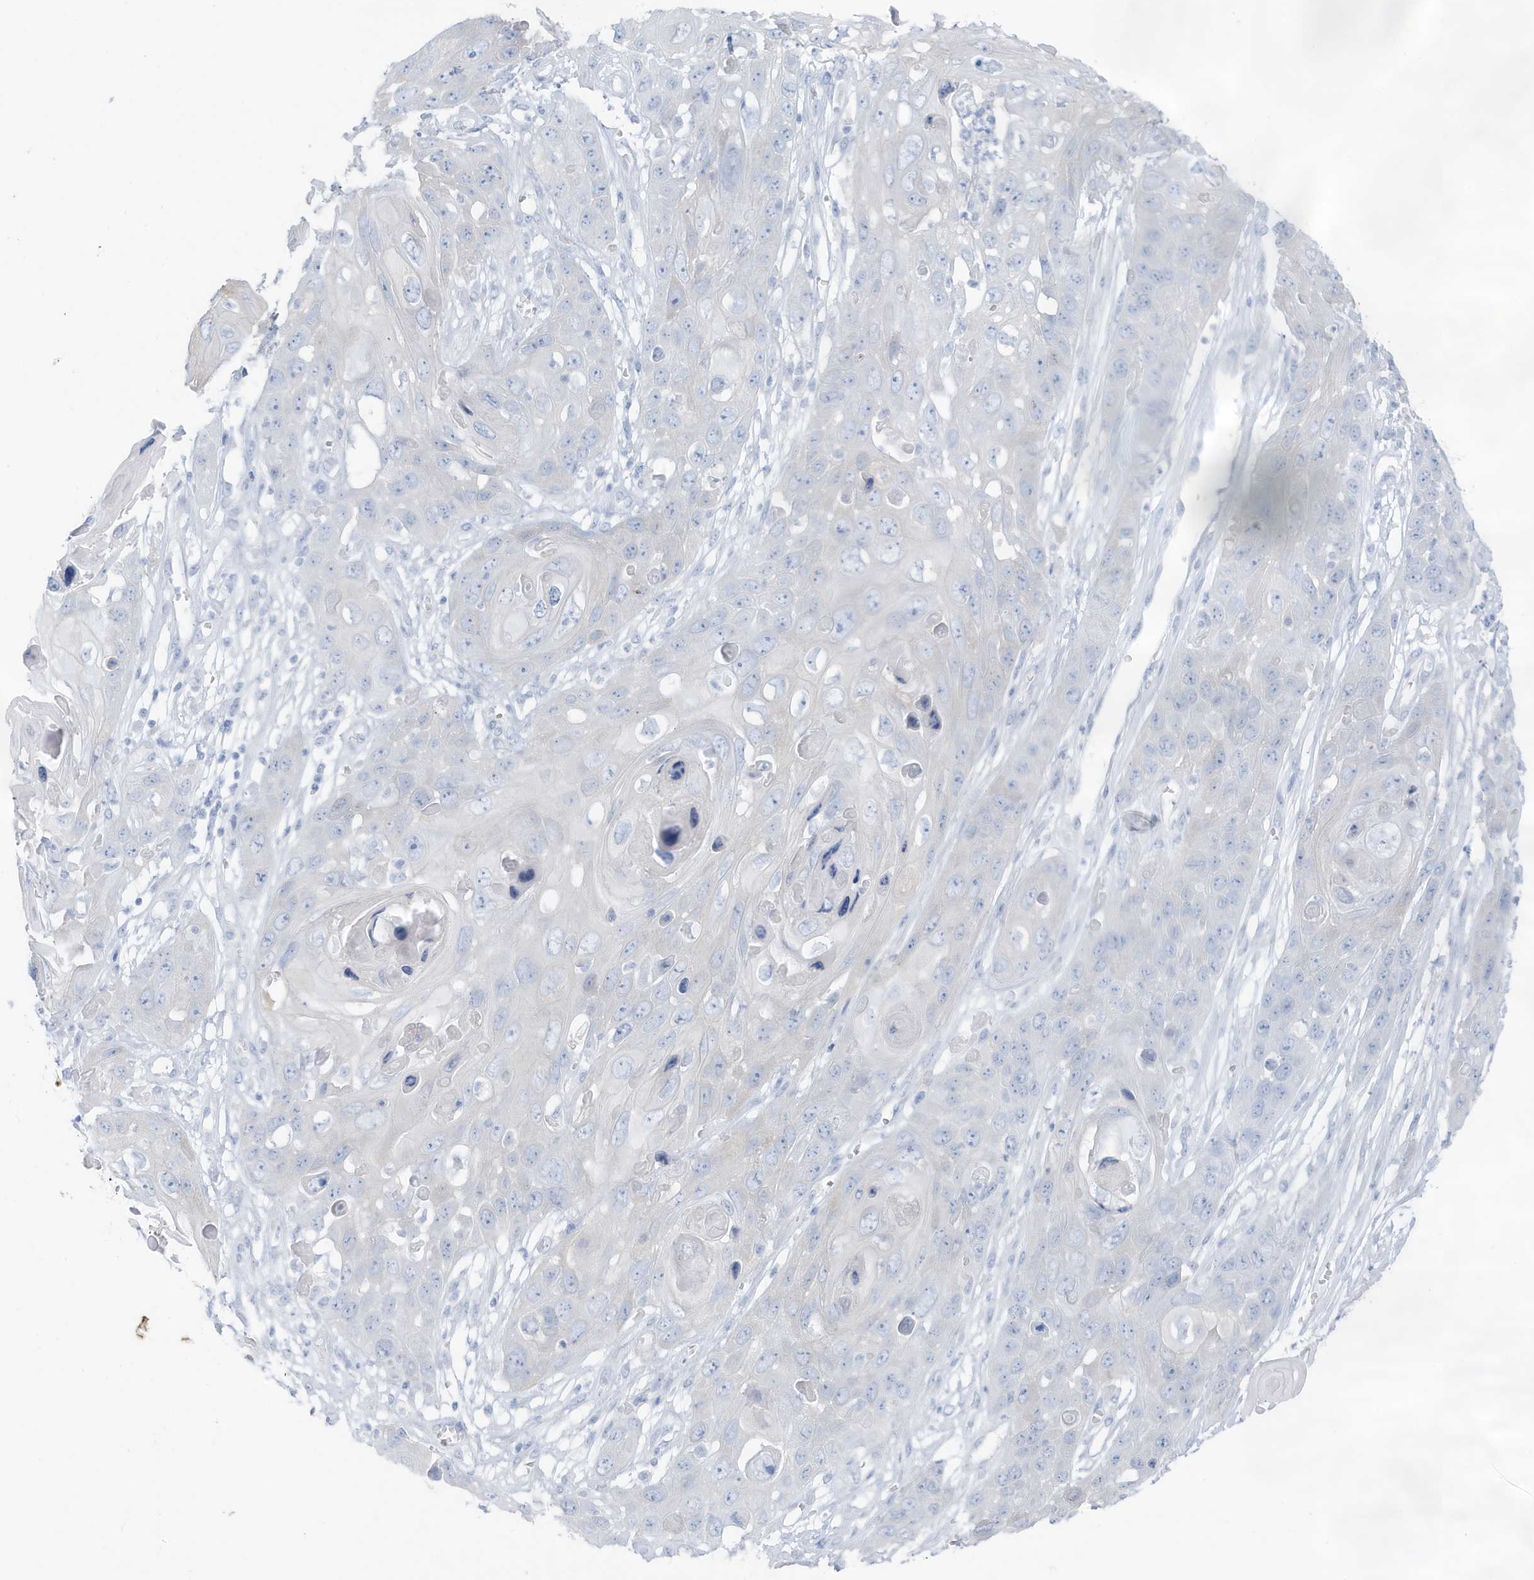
{"staining": {"intensity": "negative", "quantity": "none", "location": "none"}, "tissue": "skin cancer", "cell_type": "Tumor cells", "image_type": "cancer", "snomed": [{"axis": "morphology", "description": "Squamous cell carcinoma, NOS"}, {"axis": "topography", "description": "Skin"}], "caption": "This photomicrograph is of squamous cell carcinoma (skin) stained with IHC to label a protein in brown with the nuclei are counter-stained blue. There is no expression in tumor cells. (Immunohistochemistry (ihc), brightfield microscopy, high magnification).", "gene": "ZFP64", "patient": {"sex": "male", "age": 55}}